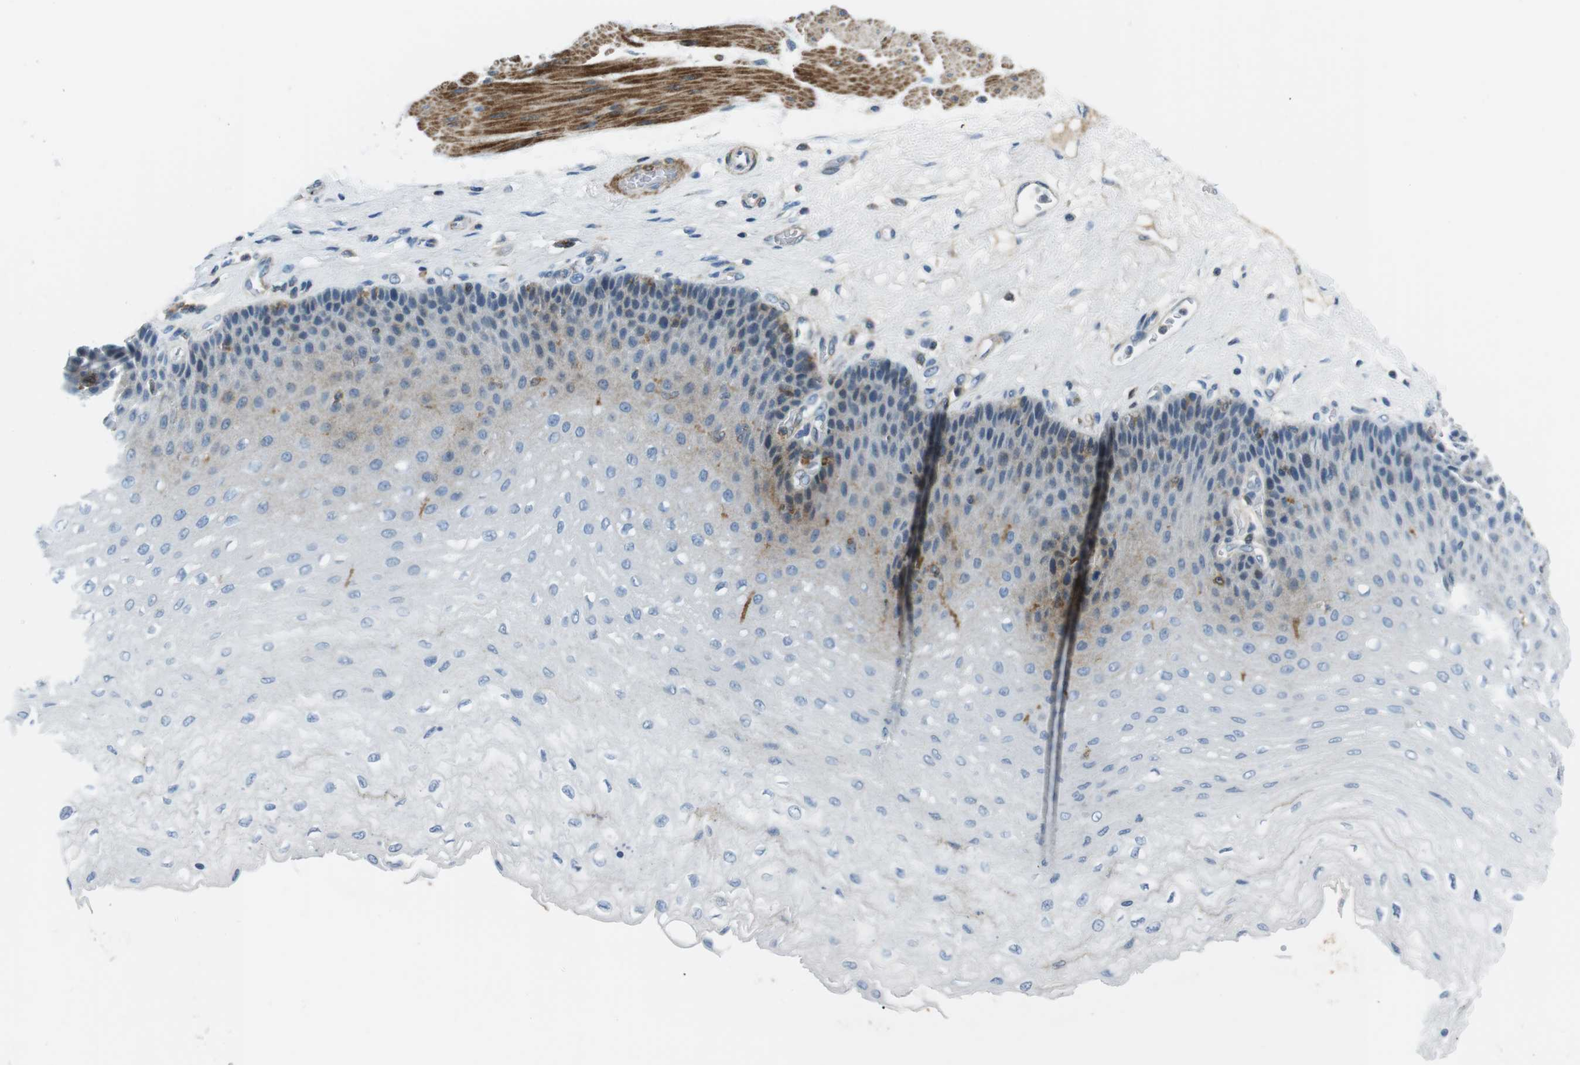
{"staining": {"intensity": "moderate", "quantity": "<25%", "location": "cytoplasmic/membranous"}, "tissue": "esophagus", "cell_type": "Squamous epithelial cells", "image_type": "normal", "snomed": [{"axis": "morphology", "description": "Normal tissue, NOS"}, {"axis": "topography", "description": "Esophagus"}], "caption": "Immunohistochemical staining of normal human esophagus displays <25% levels of moderate cytoplasmic/membranous protein expression in approximately <25% of squamous epithelial cells.", "gene": "ARVCF", "patient": {"sex": "female", "age": 72}}